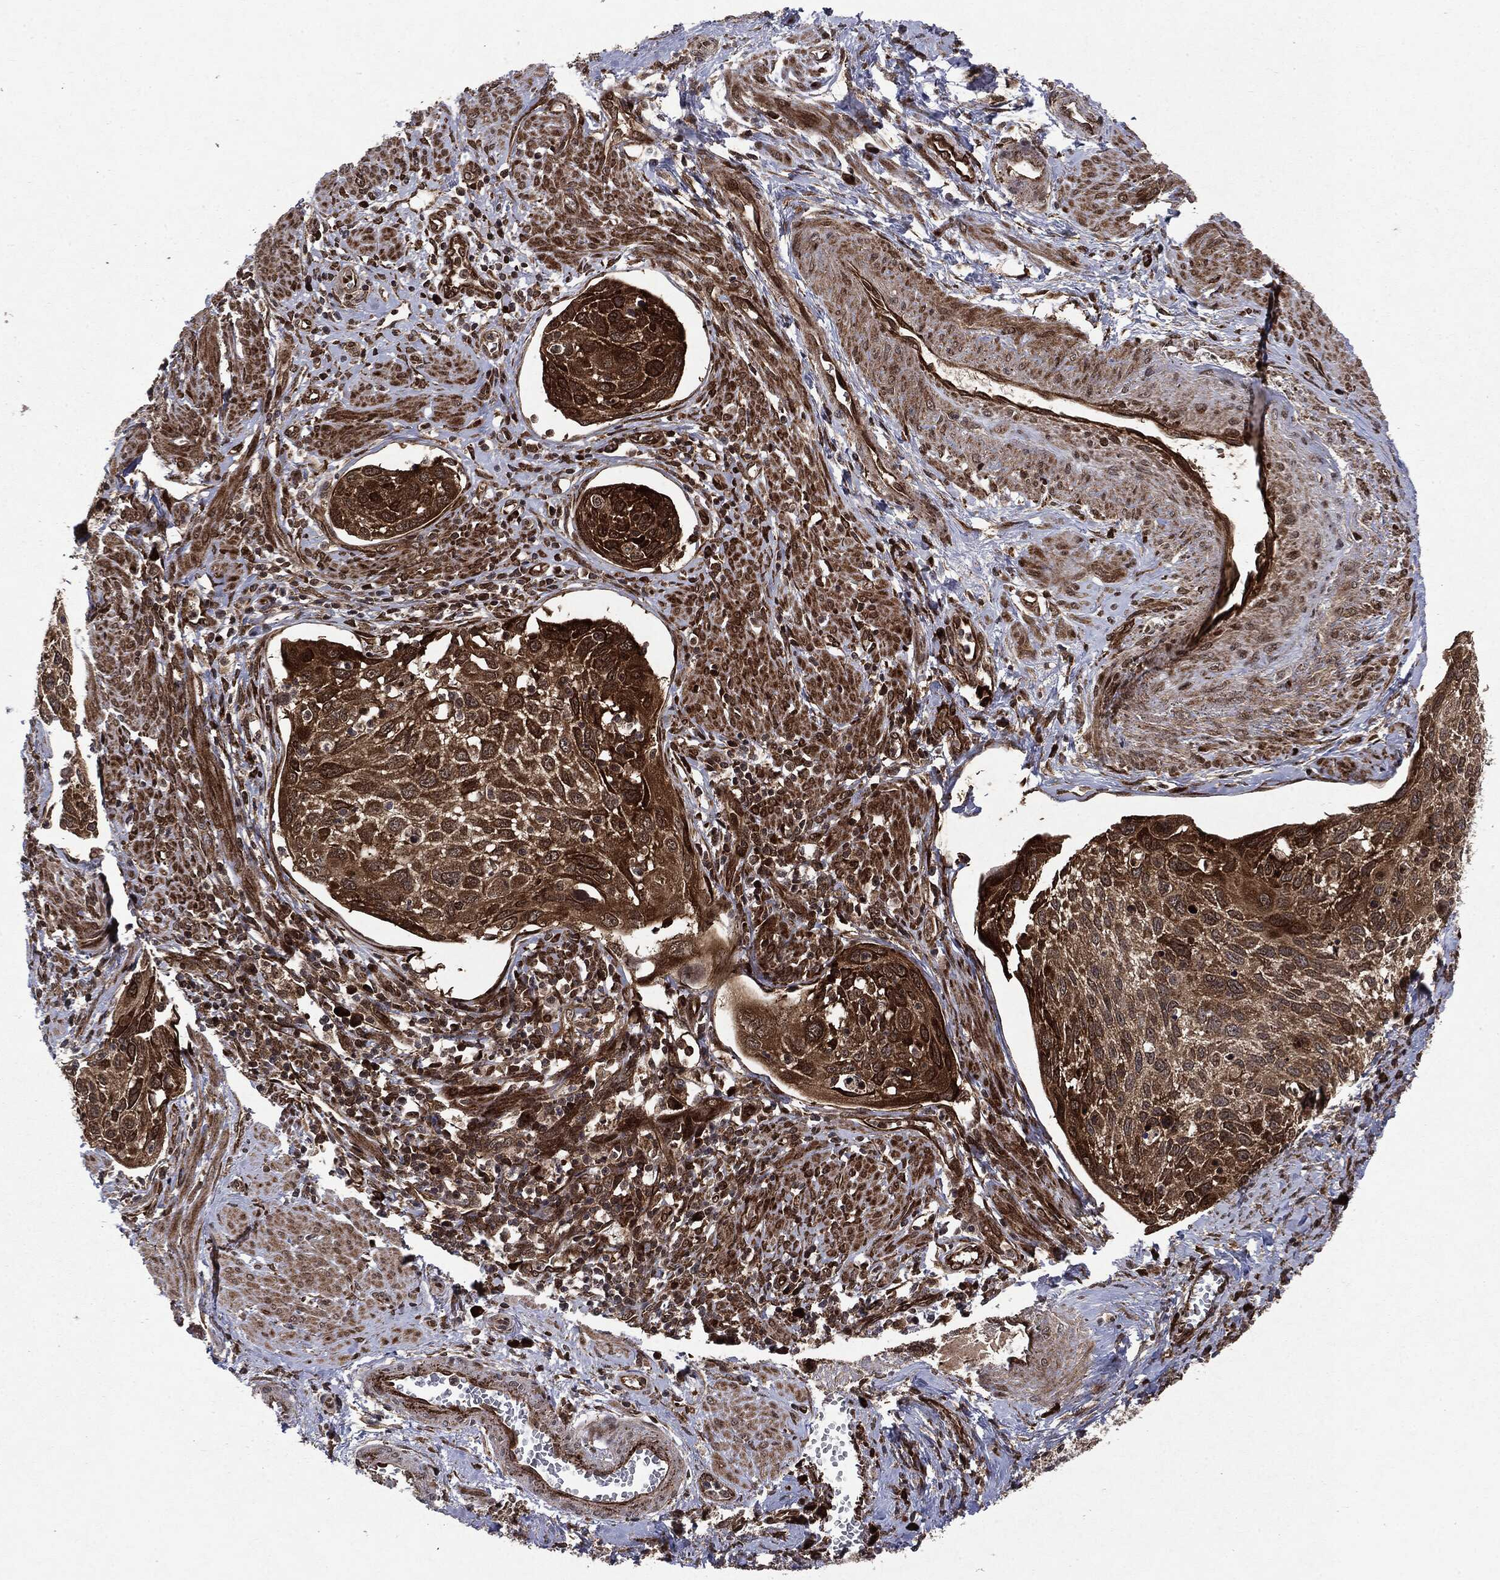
{"staining": {"intensity": "moderate", "quantity": ">75%", "location": "cytoplasmic/membranous"}, "tissue": "cervical cancer", "cell_type": "Tumor cells", "image_type": "cancer", "snomed": [{"axis": "morphology", "description": "Squamous cell carcinoma, NOS"}, {"axis": "topography", "description": "Cervix"}], "caption": "Cervical cancer tissue exhibits moderate cytoplasmic/membranous staining in approximately >75% of tumor cells, visualized by immunohistochemistry.", "gene": "OTUB1", "patient": {"sex": "female", "age": 70}}